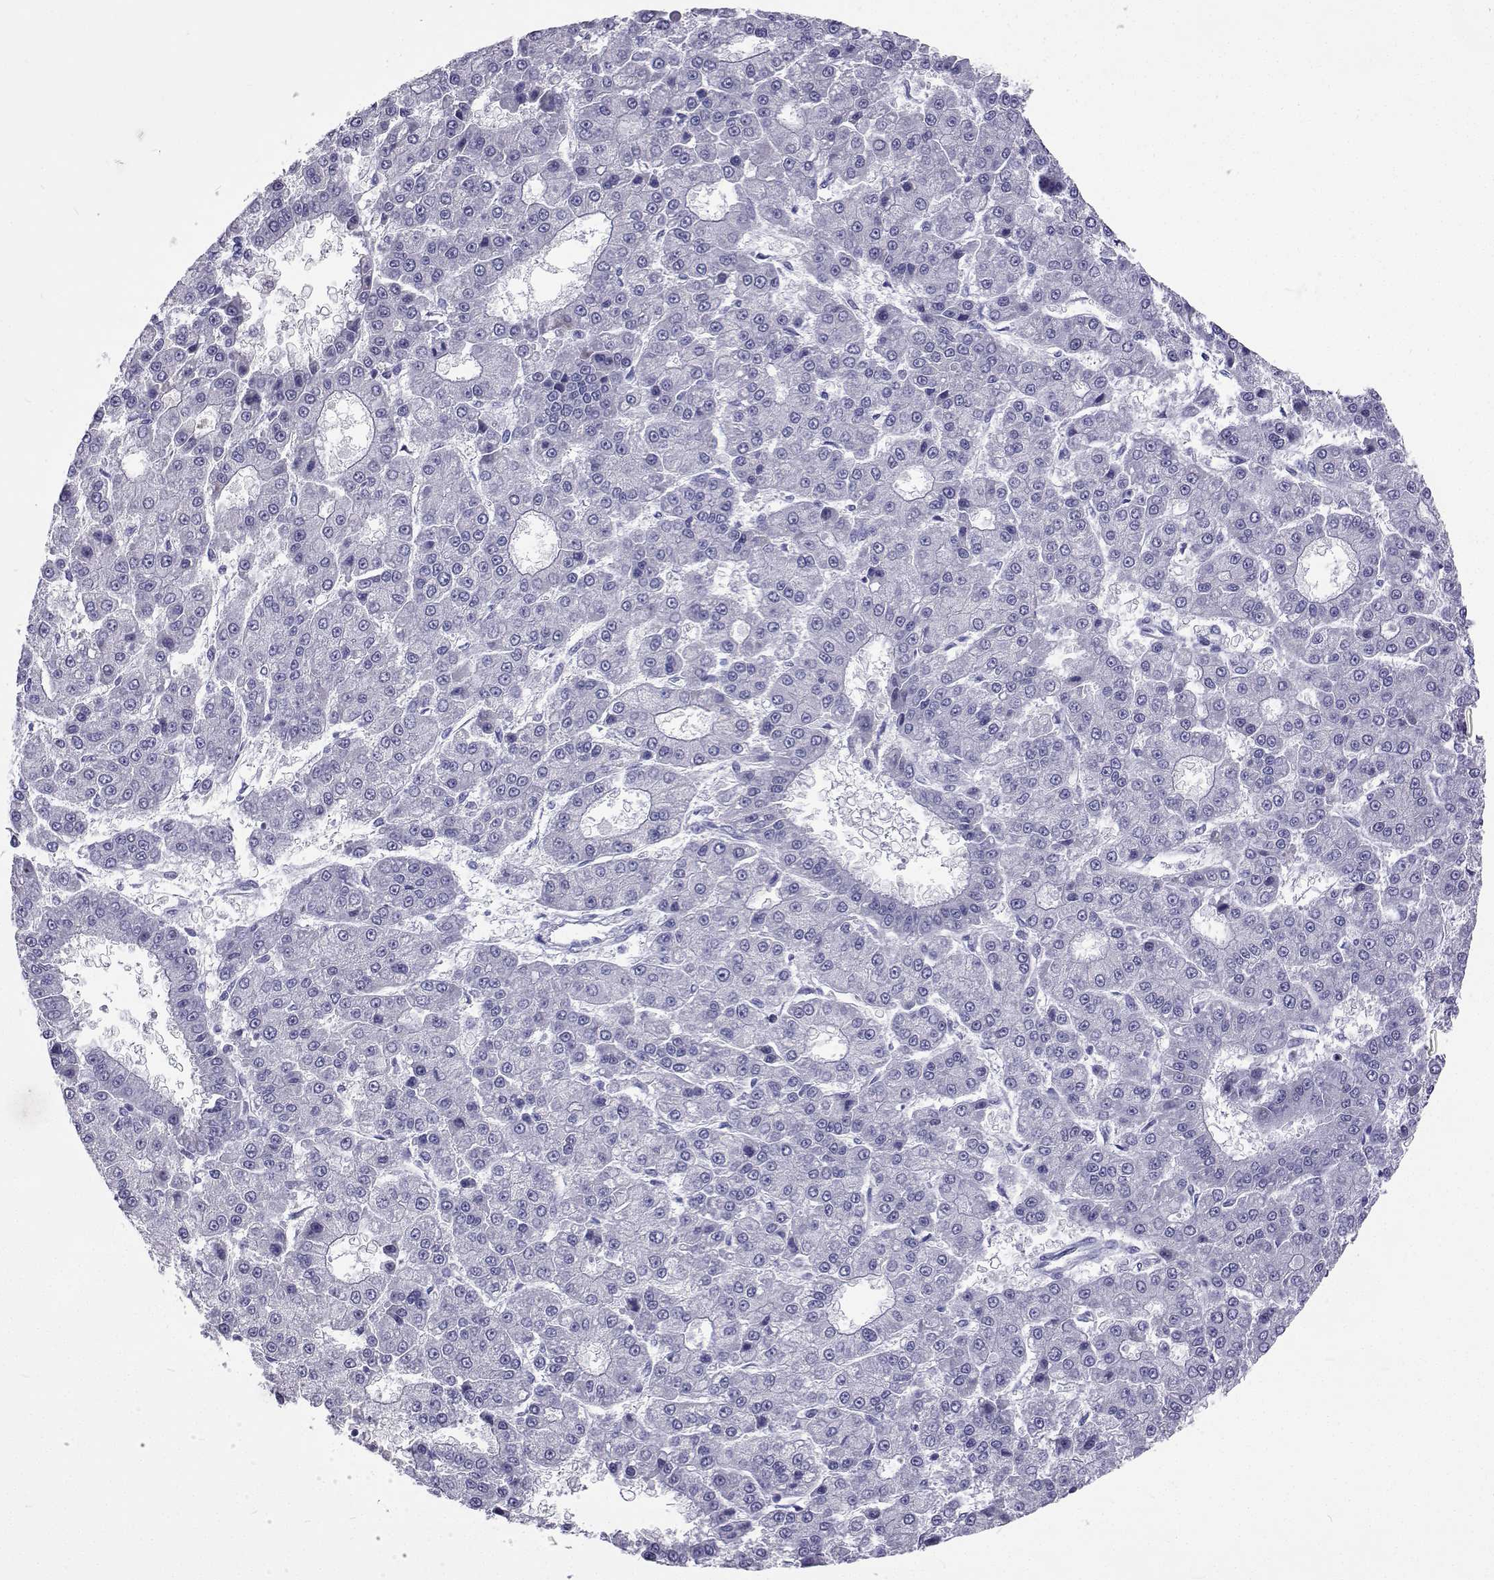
{"staining": {"intensity": "negative", "quantity": "none", "location": "none"}, "tissue": "liver cancer", "cell_type": "Tumor cells", "image_type": "cancer", "snomed": [{"axis": "morphology", "description": "Carcinoma, Hepatocellular, NOS"}, {"axis": "topography", "description": "Liver"}], "caption": "Tumor cells show no significant protein positivity in hepatocellular carcinoma (liver).", "gene": "UMODL1", "patient": {"sex": "male", "age": 70}}